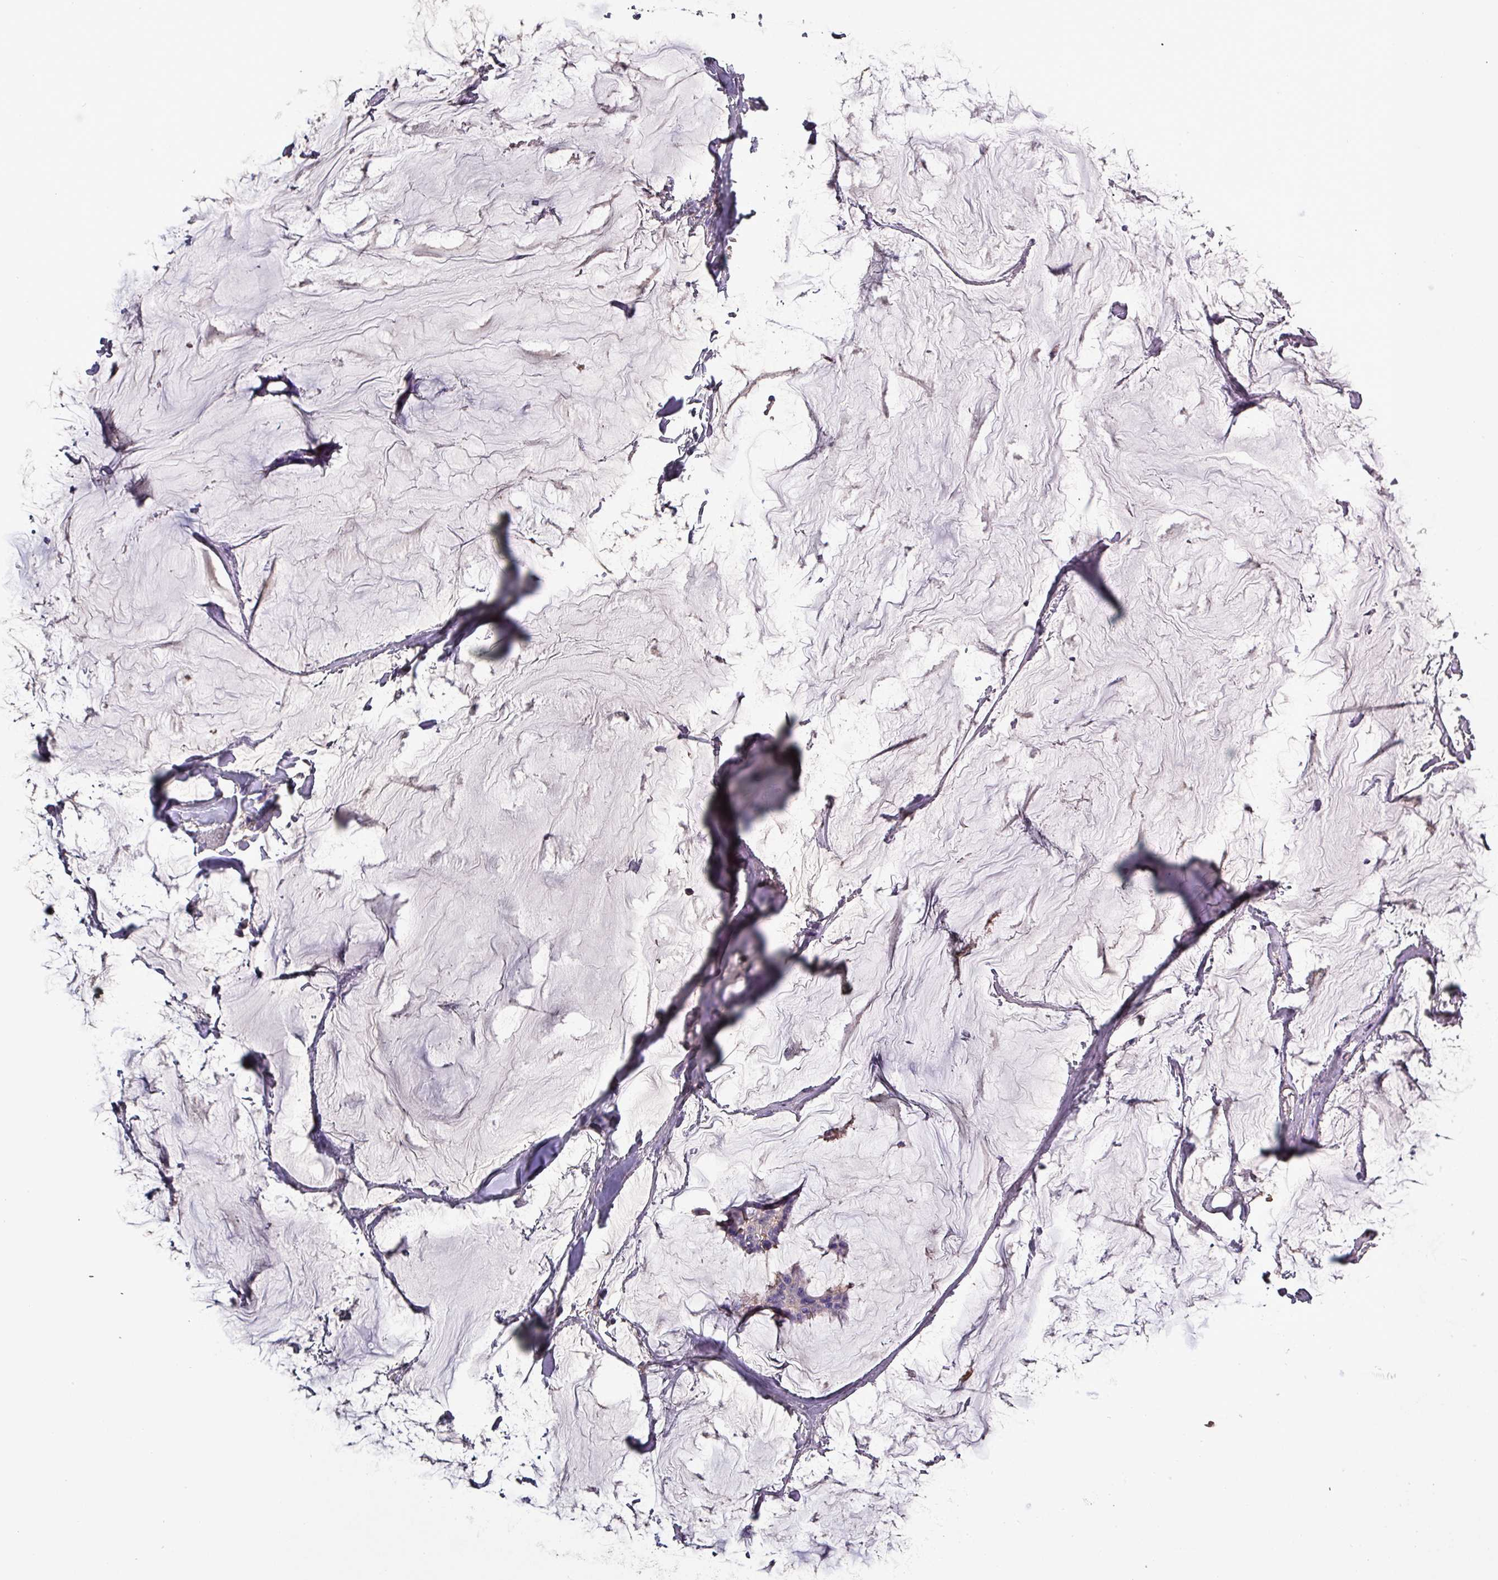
{"staining": {"intensity": "negative", "quantity": "none", "location": "none"}, "tissue": "breast cancer", "cell_type": "Tumor cells", "image_type": "cancer", "snomed": [{"axis": "morphology", "description": "Duct carcinoma"}, {"axis": "topography", "description": "Breast"}], "caption": "An IHC micrograph of breast cancer is shown. There is no staining in tumor cells of breast cancer.", "gene": "HTRA4", "patient": {"sex": "female", "age": 93}}